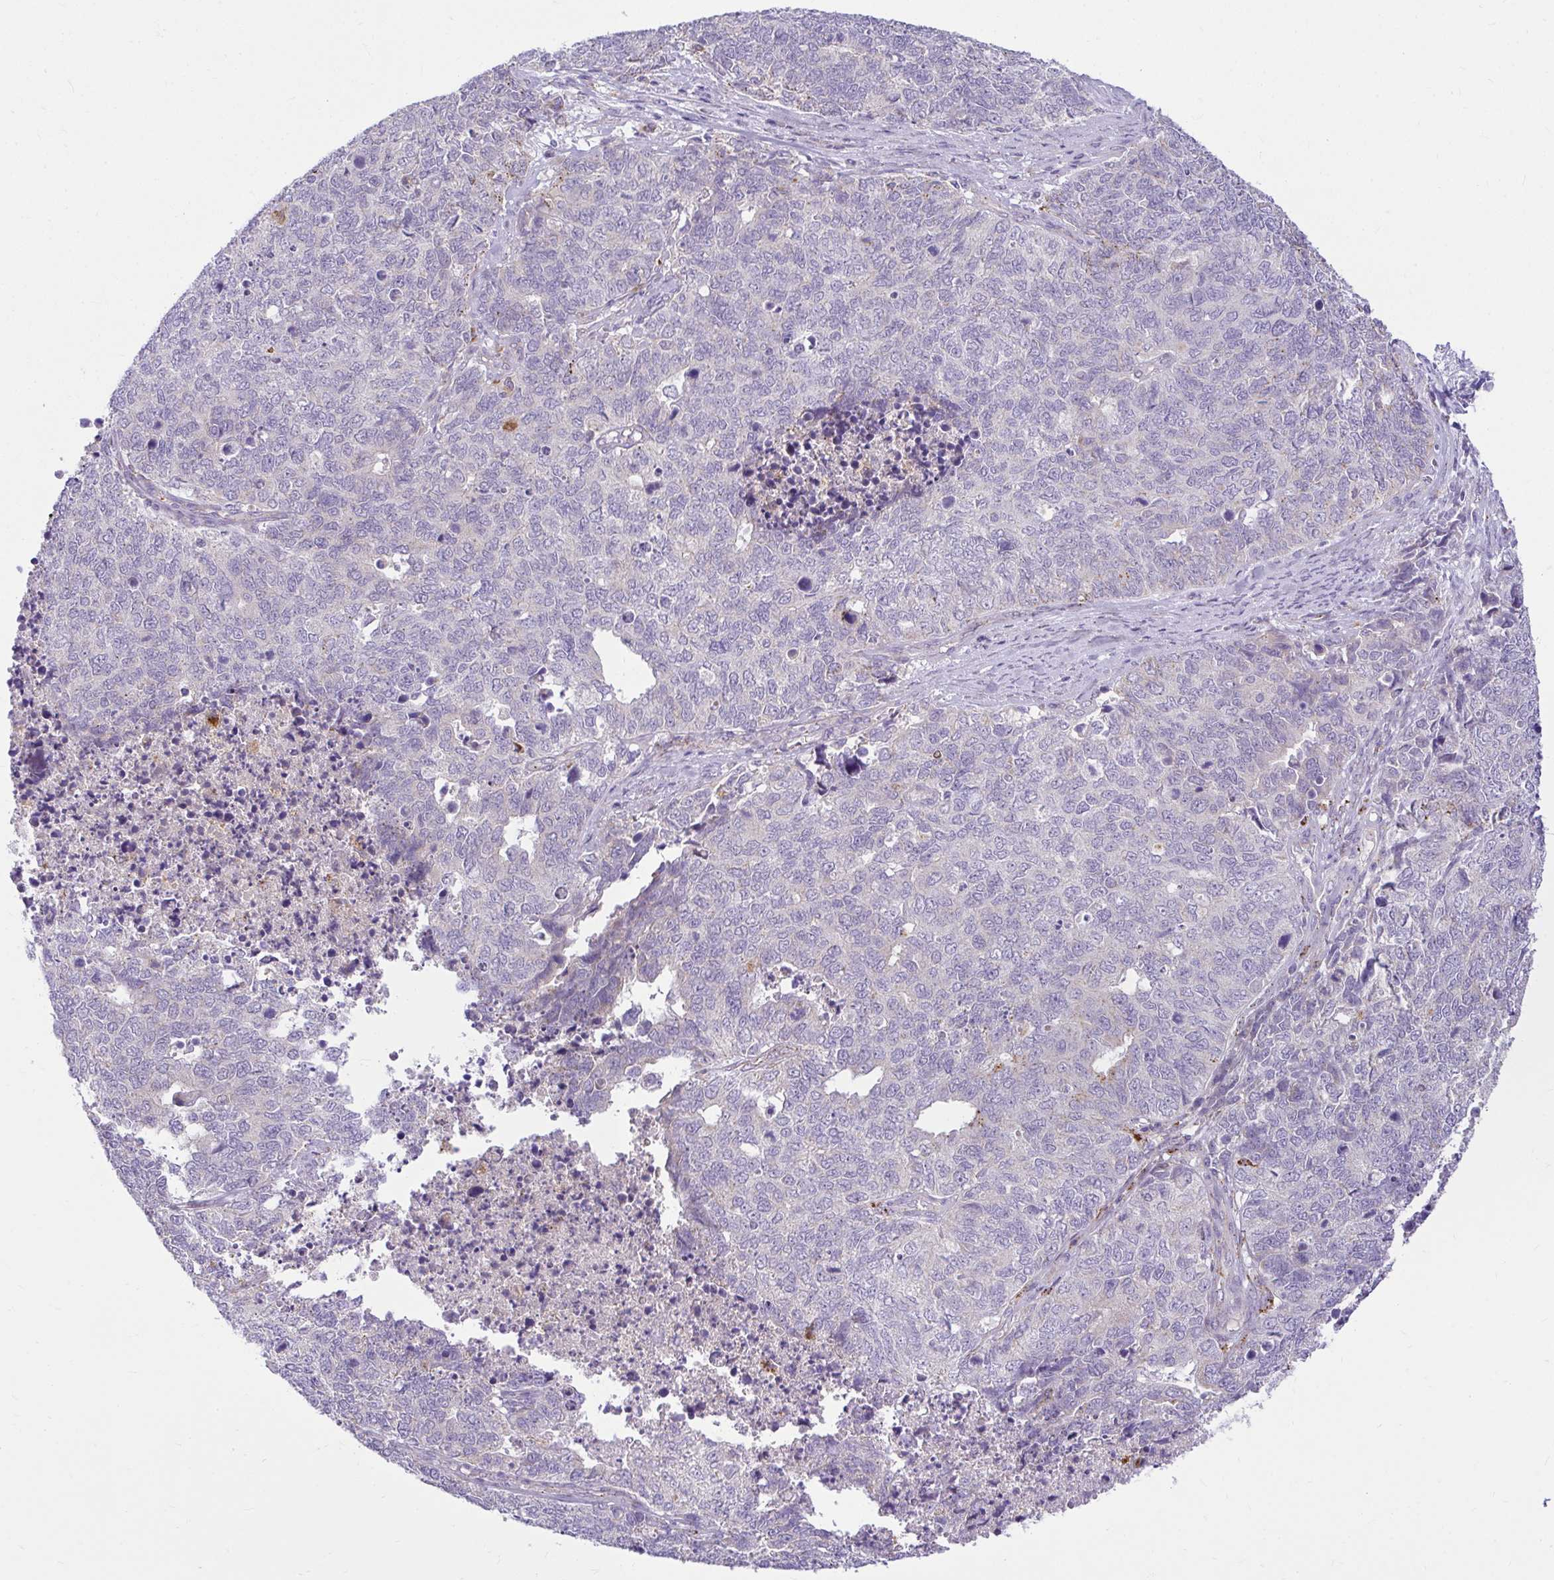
{"staining": {"intensity": "negative", "quantity": "none", "location": "none"}, "tissue": "cervical cancer", "cell_type": "Tumor cells", "image_type": "cancer", "snomed": [{"axis": "morphology", "description": "Adenocarcinoma, NOS"}, {"axis": "topography", "description": "Cervix"}], "caption": "Cervical cancer was stained to show a protein in brown. There is no significant positivity in tumor cells.", "gene": "PKN3", "patient": {"sex": "female", "age": 63}}